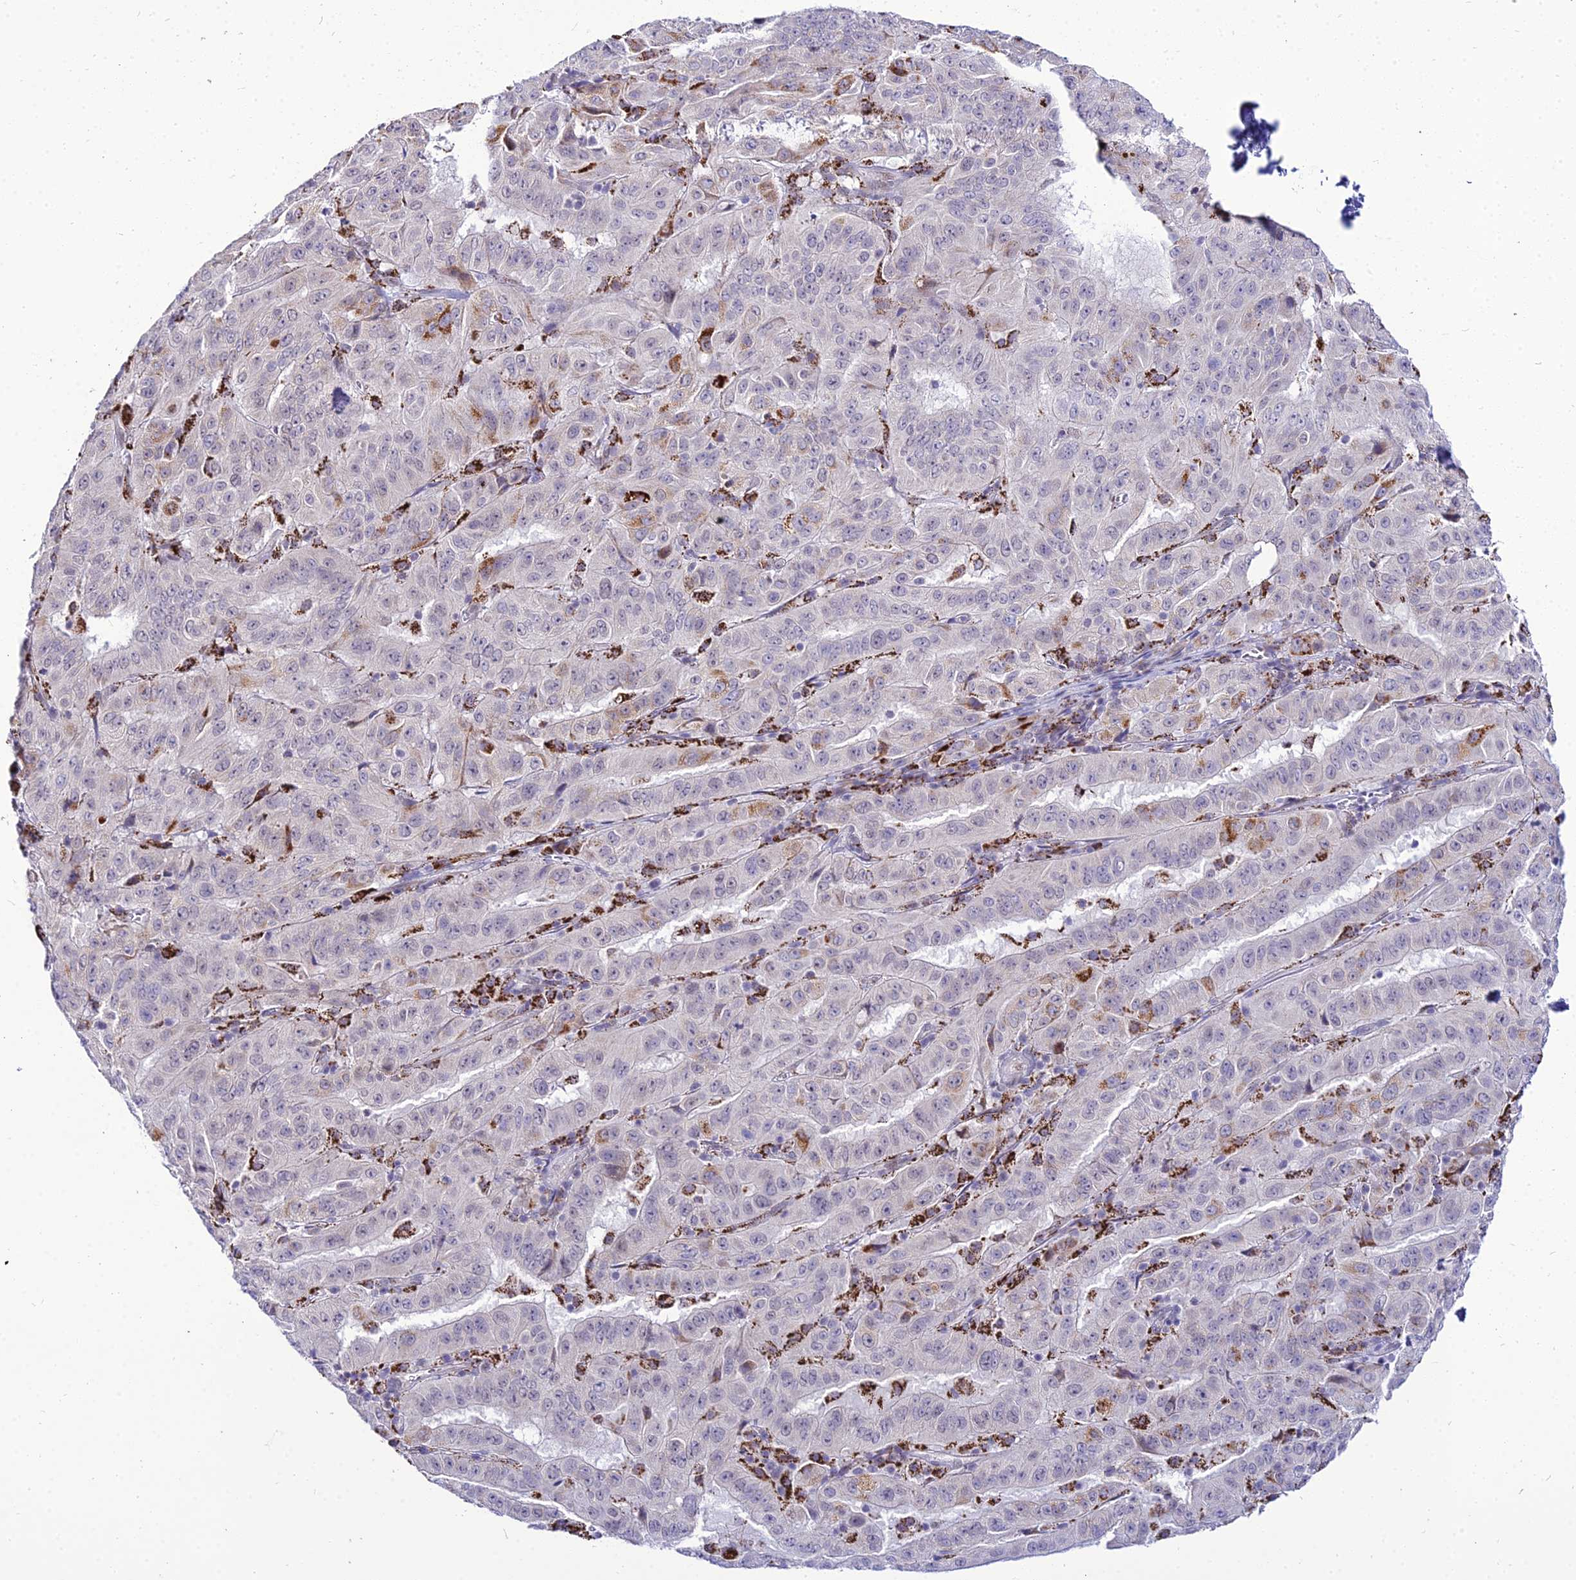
{"staining": {"intensity": "moderate", "quantity": "<25%", "location": "cytoplasmic/membranous"}, "tissue": "pancreatic cancer", "cell_type": "Tumor cells", "image_type": "cancer", "snomed": [{"axis": "morphology", "description": "Adenocarcinoma, NOS"}, {"axis": "topography", "description": "Pancreas"}], "caption": "This histopathology image shows immunohistochemistry (IHC) staining of pancreatic cancer, with low moderate cytoplasmic/membranous positivity in approximately <25% of tumor cells.", "gene": "C6orf163", "patient": {"sex": "male", "age": 63}}